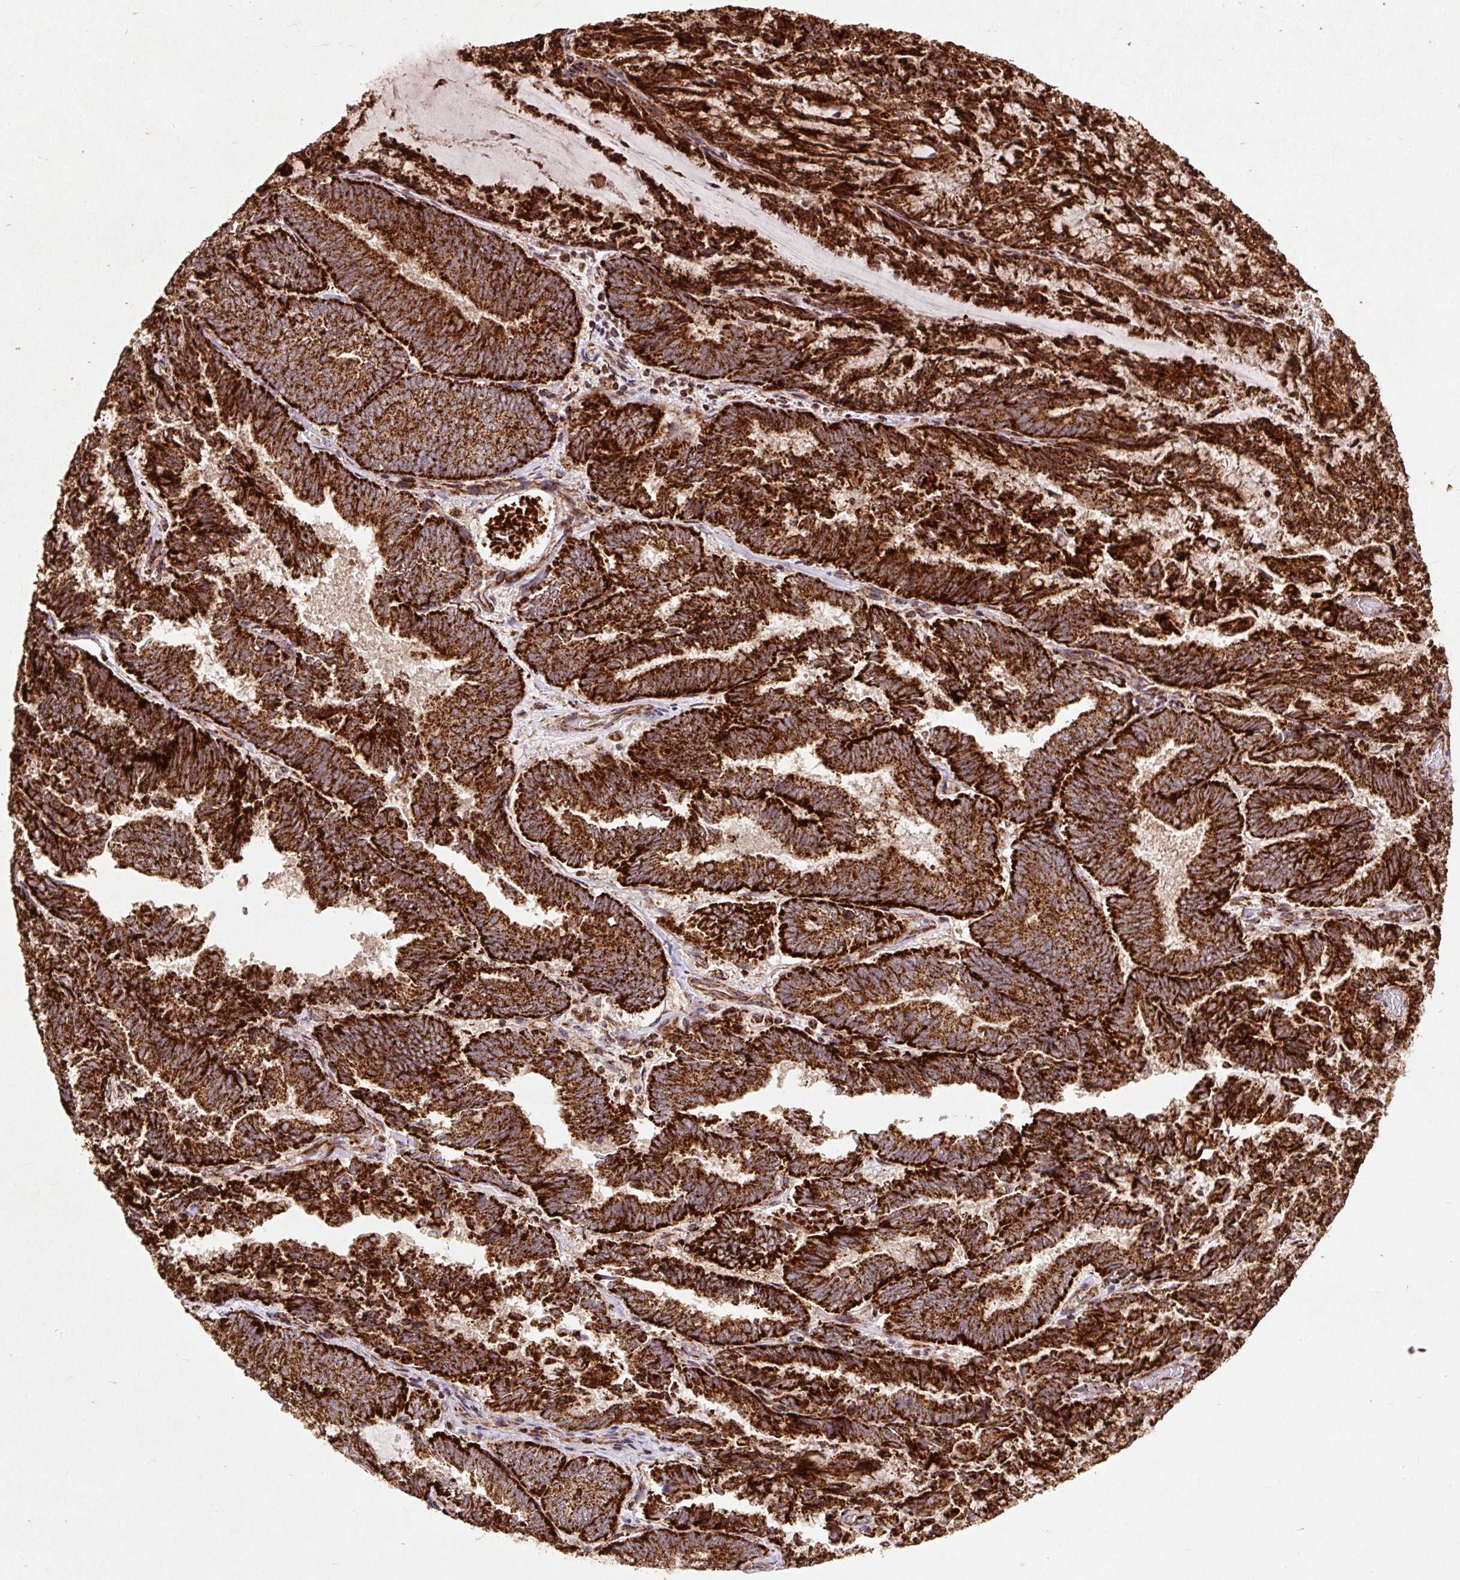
{"staining": {"intensity": "strong", "quantity": ">75%", "location": "cytoplasmic/membranous"}, "tissue": "endometrial cancer", "cell_type": "Tumor cells", "image_type": "cancer", "snomed": [{"axis": "morphology", "description": "Adenocarcinoma, NOS"}, {"axis": "topography", "description": "Endometrium"}], "caption": "Strong cytoplasmic/membranous protein expression is seen in approximately >75% of tumor cells in adenocarcinoma (endometrial).", "gene": "ATP5F1A", "patient": {"sex": "female", "age": 80}}